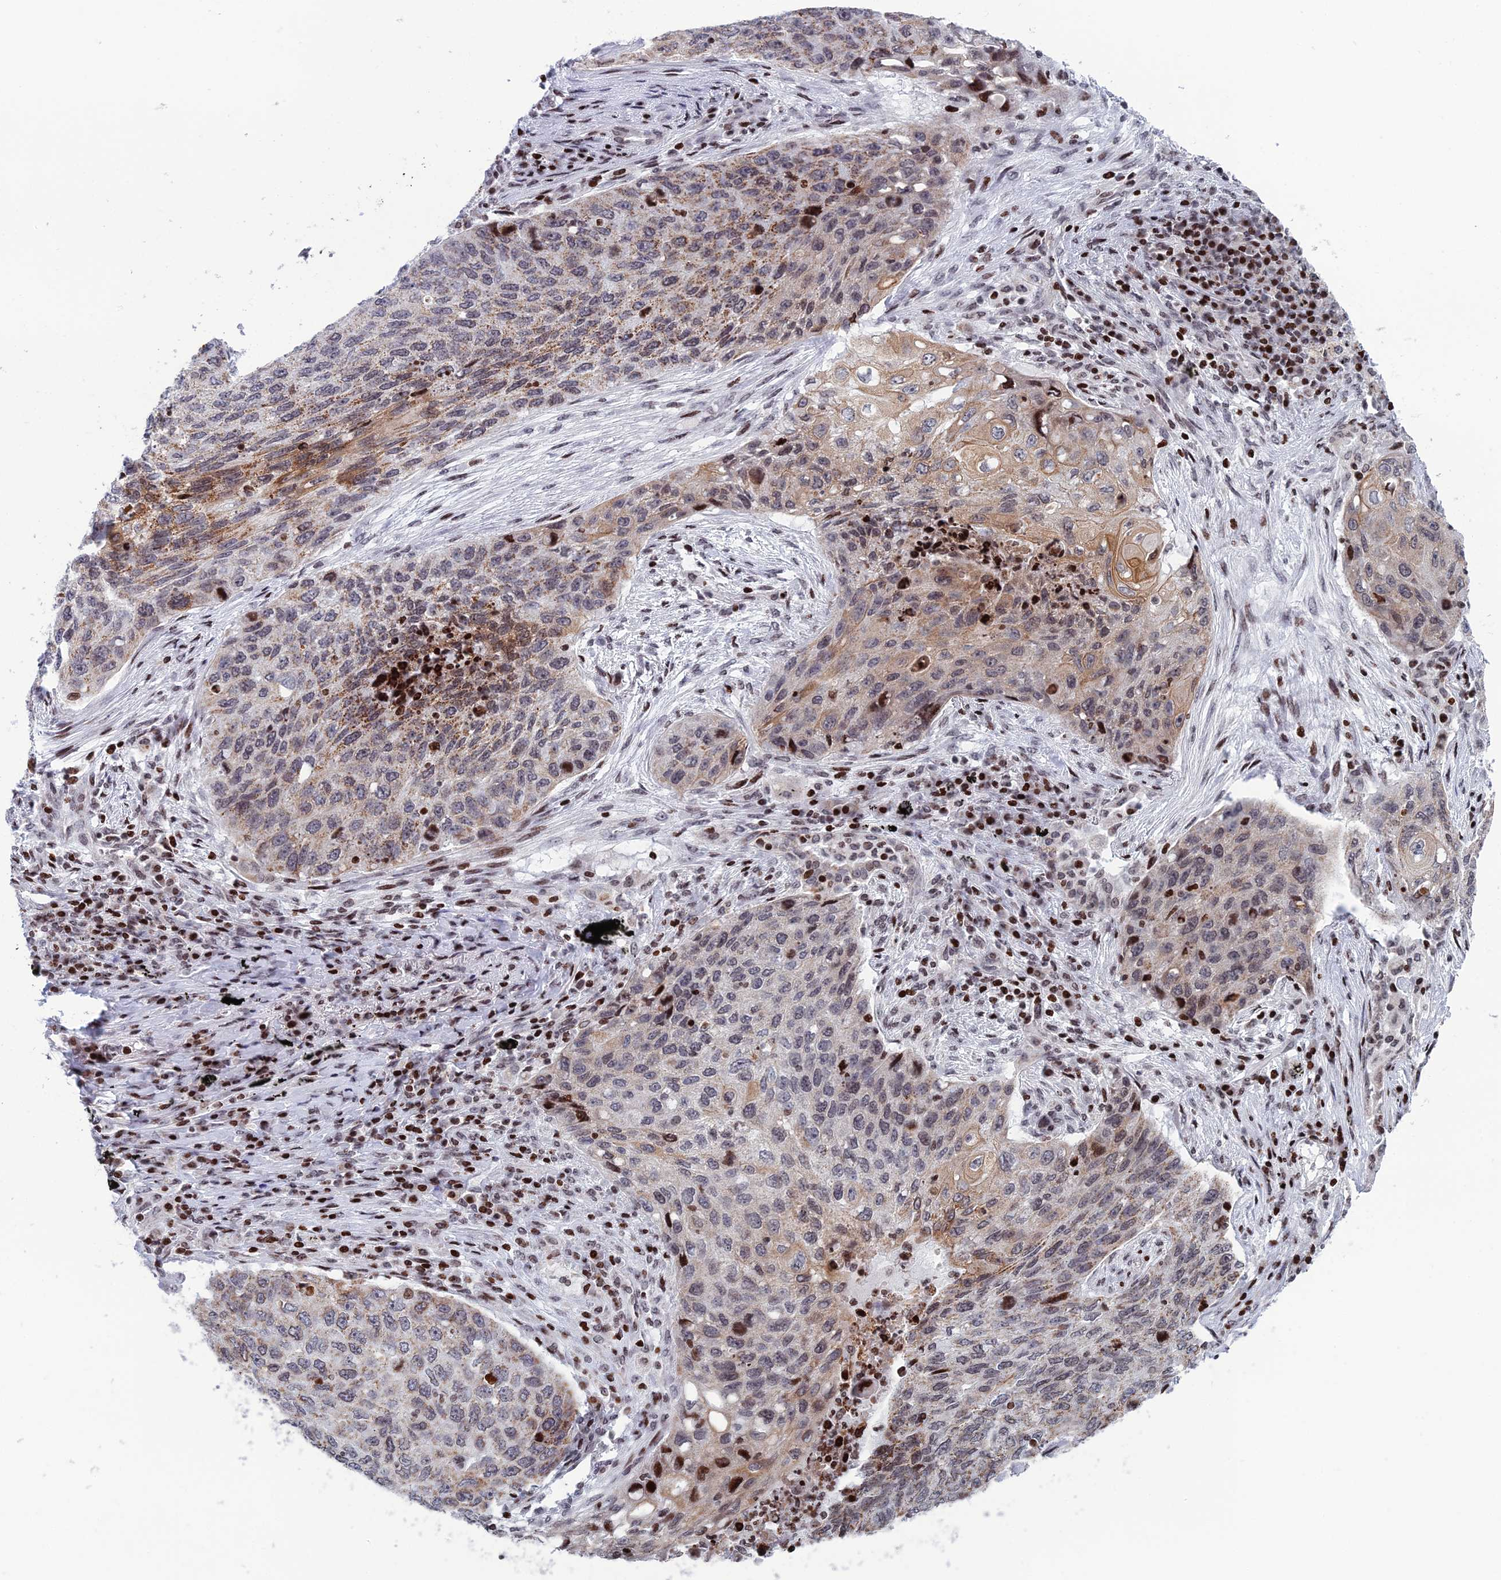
{"staining": {"intensity": "moderate", "quantity": ">75%", "location": "cytoplasmic/membranous,nuclear"}, "tissue": "lung cancer", "cell_type": "Tumor cells", "image_type": "cancer", "snomed": [{"axis": "morphology", "description": "Squamous cell carcinoma, NOS"}, {"axis": "topography", "description": "Lung"}], "caption": "This photomicrograph reveals squamous cell carcinoma (lung) stained with IHC to label a protein in brown. The cytoplasmic/membranous and nuclear of tumor cells show moderate positivity for the protein. Nuclei are counter-stained blue.", "gene": "AFF3", "patient": {"sex": "female", "age": 63}}